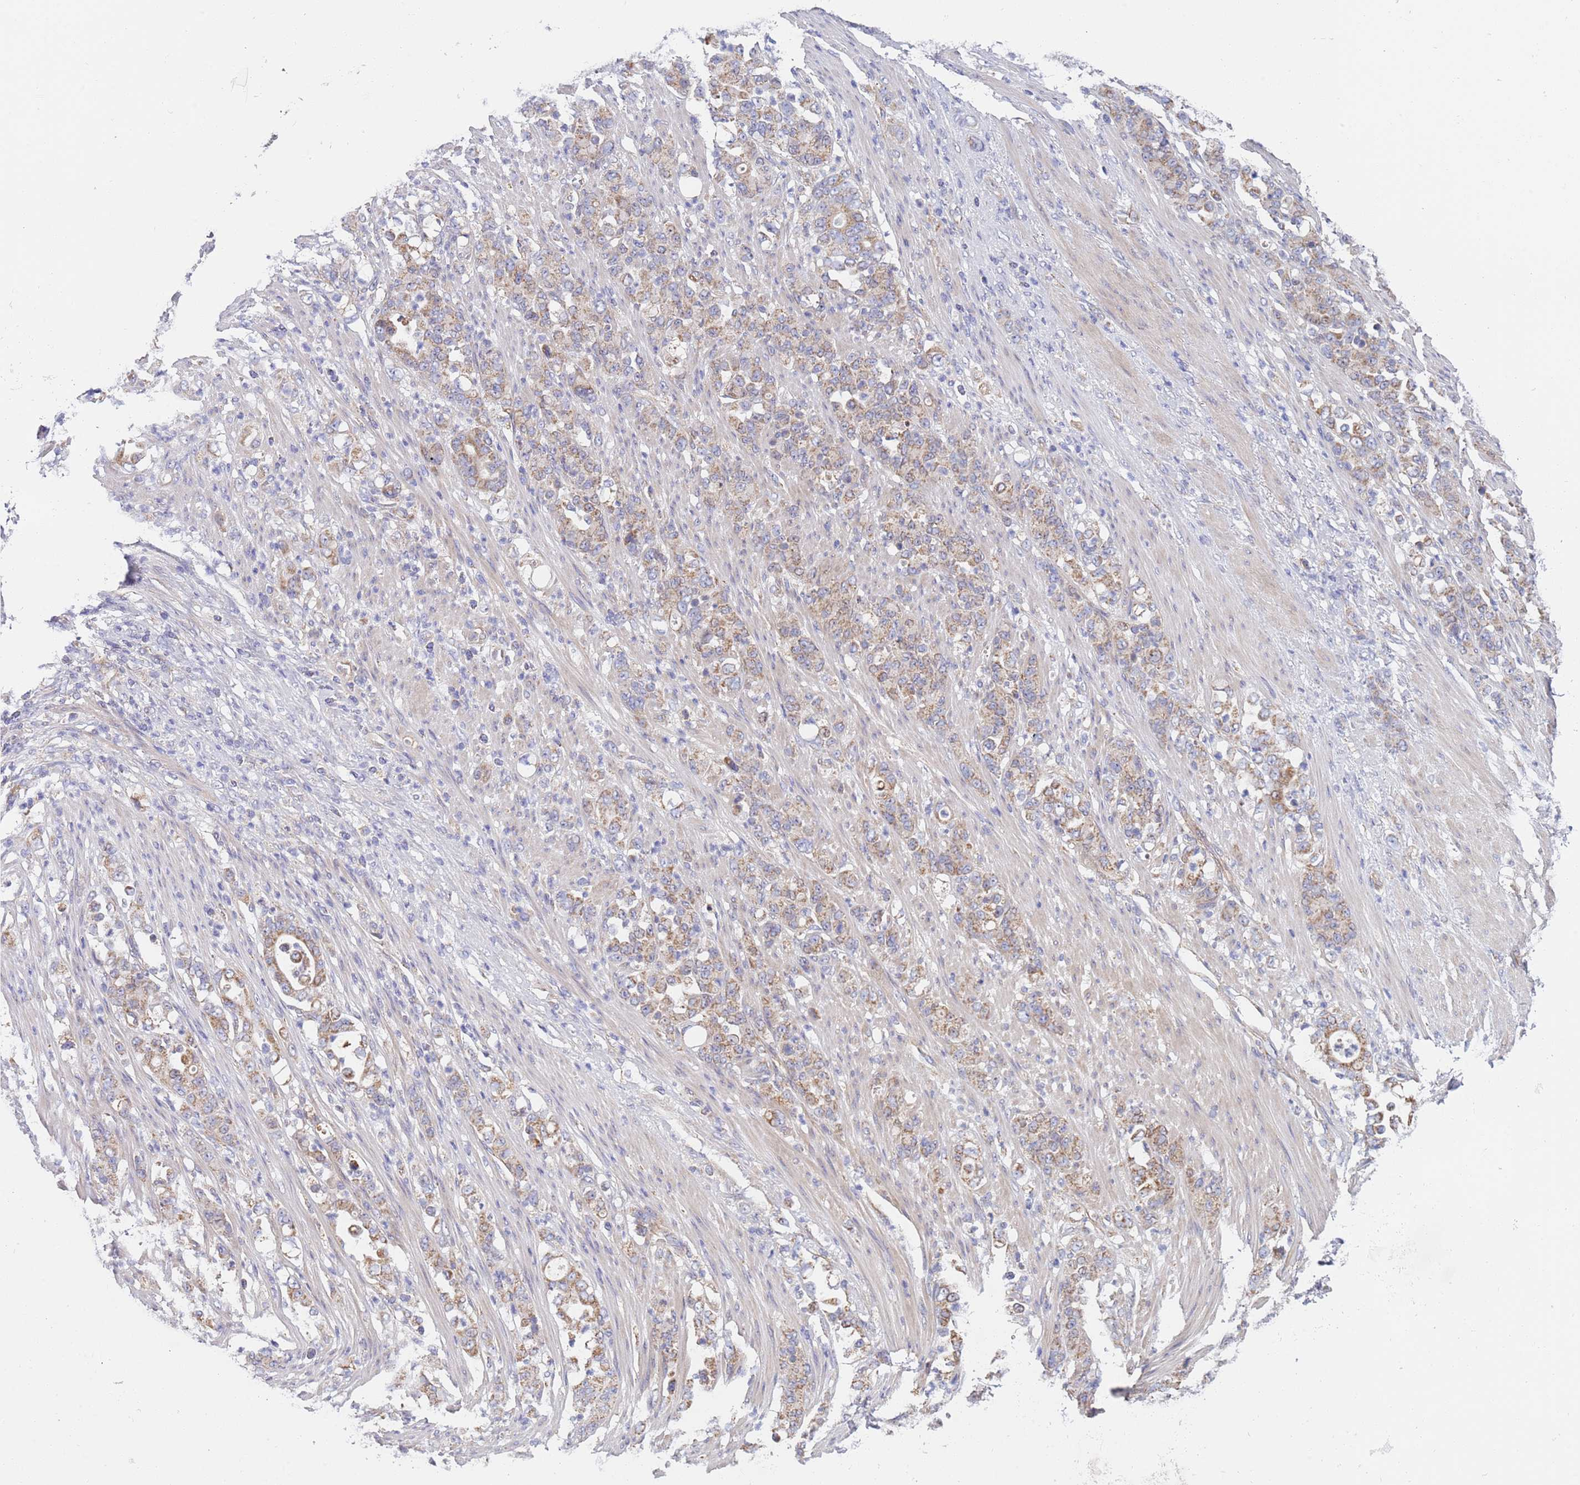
{"staining": {"intensity": "moderate", "quantity": ">75%", "location": "cytoplasmic/membranous"}, "tissue": "stomach cancer", "cell_type": "Tumor cells", "image_type": "cancer", "snomed": [{"axis": "morphology", "description": "Normal tissue, NOS"}, {"axis": "morphology", "description": "Adenocarcinoma, NOS"}, {"axis": "topography", "description": "Stomach"}], "caption": "Adenocarcinoma (stomach) tissue displays moderate cytoplasmic/membranous positivity in about >75% of tumor cells (DAB IHC with brightfield microscopy, high magnification).", "gene": "PWWP3A", "patient": {"sex": "female", "age": 79}}